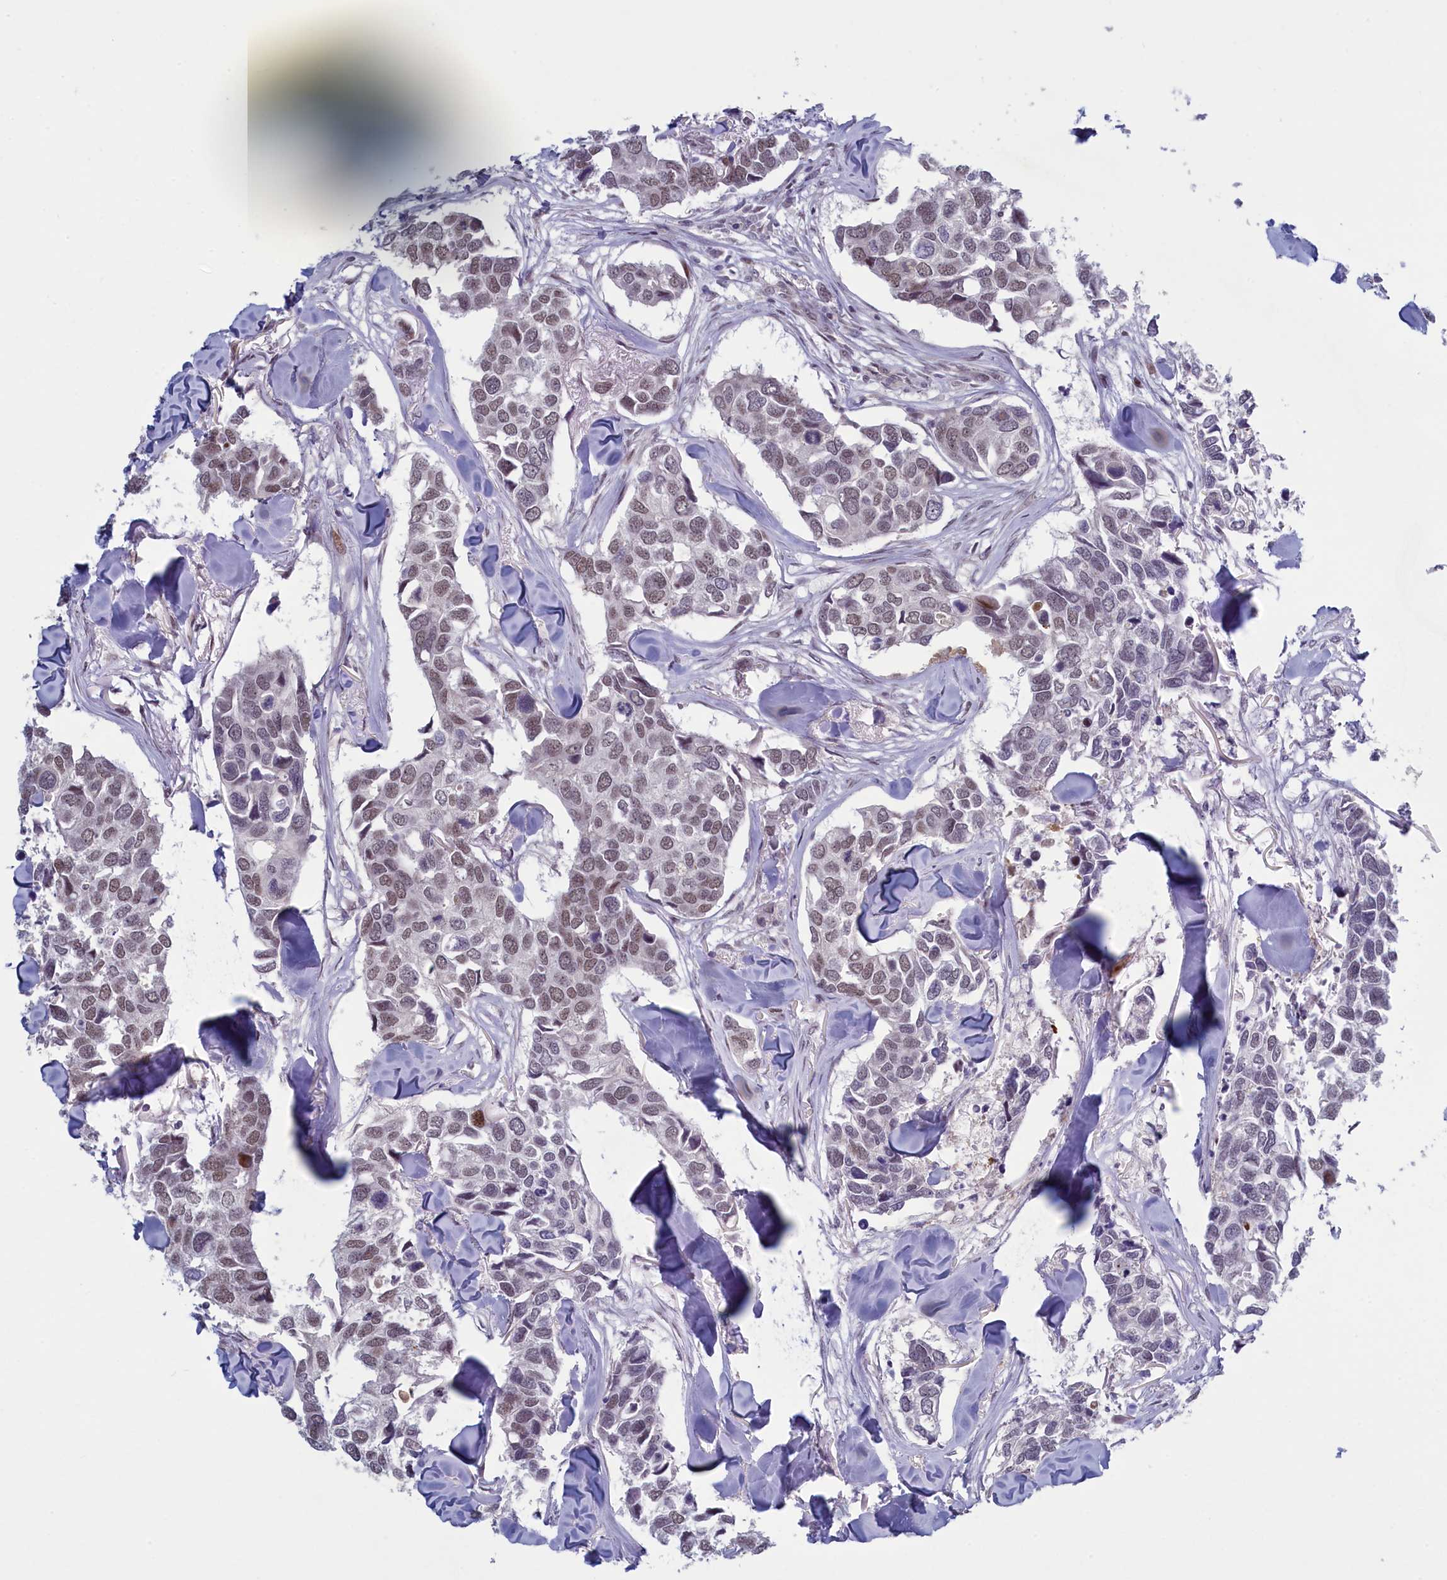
{"staining": {"intensity": "weak", "quantity": "25%-75%", "location": "nuclear"}, "tissue": "breast cancer", "cell_type": "Tumor cells", "image_type": "cancer", "snomed": [{"axis": "morphology", "description": "Duct carcinoma"}, {"axis": "topography", "description": "Breast"}], "caption": "Breast cancer stained for a protein demonstrates weak nuclear positivity in tumor cells.", "gene": "ATF7IP2", "patient": {"sex": "female", "age": 83}}